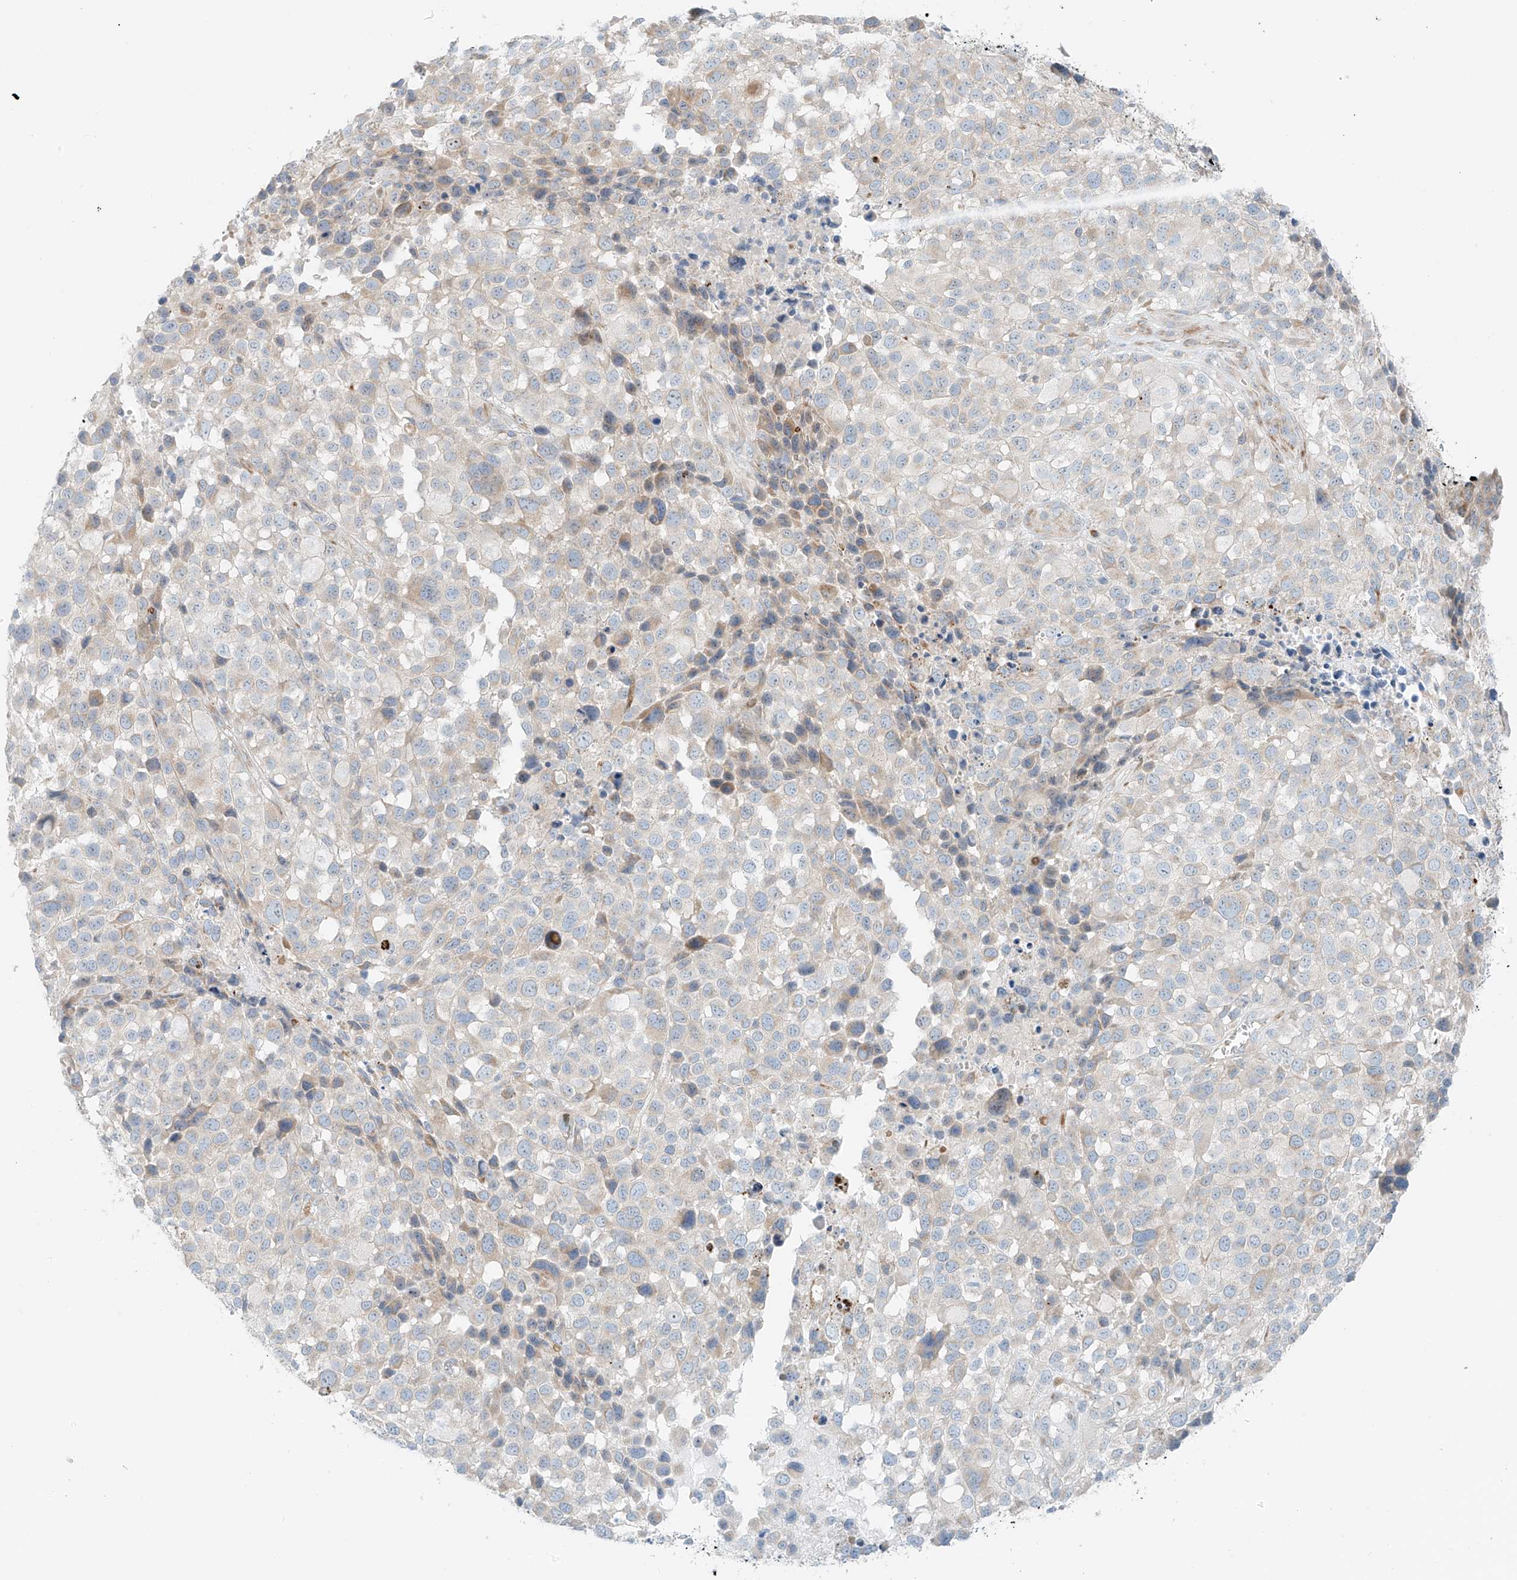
{"staining": {"intensity": "weak", "quantity": "<25%", "location": "cytoplasmic/membranous"}, "tissue": "melanoma", "cell_type": "Tumor cells", "image_type": "cancer", "snomed": [{"axis": "morphology", "description": "Malignant melanoma, NOS"}, {"axis": "topography", "description": "Skin of trunk"}], "caption": "High power microscopy micrograph of an immunohistochemistry micrograph of malignant melanoma, revealing no significant expression in tumor cells.", "gene": "EIPR1", "patient": {"sex": "male", "age": 71}}